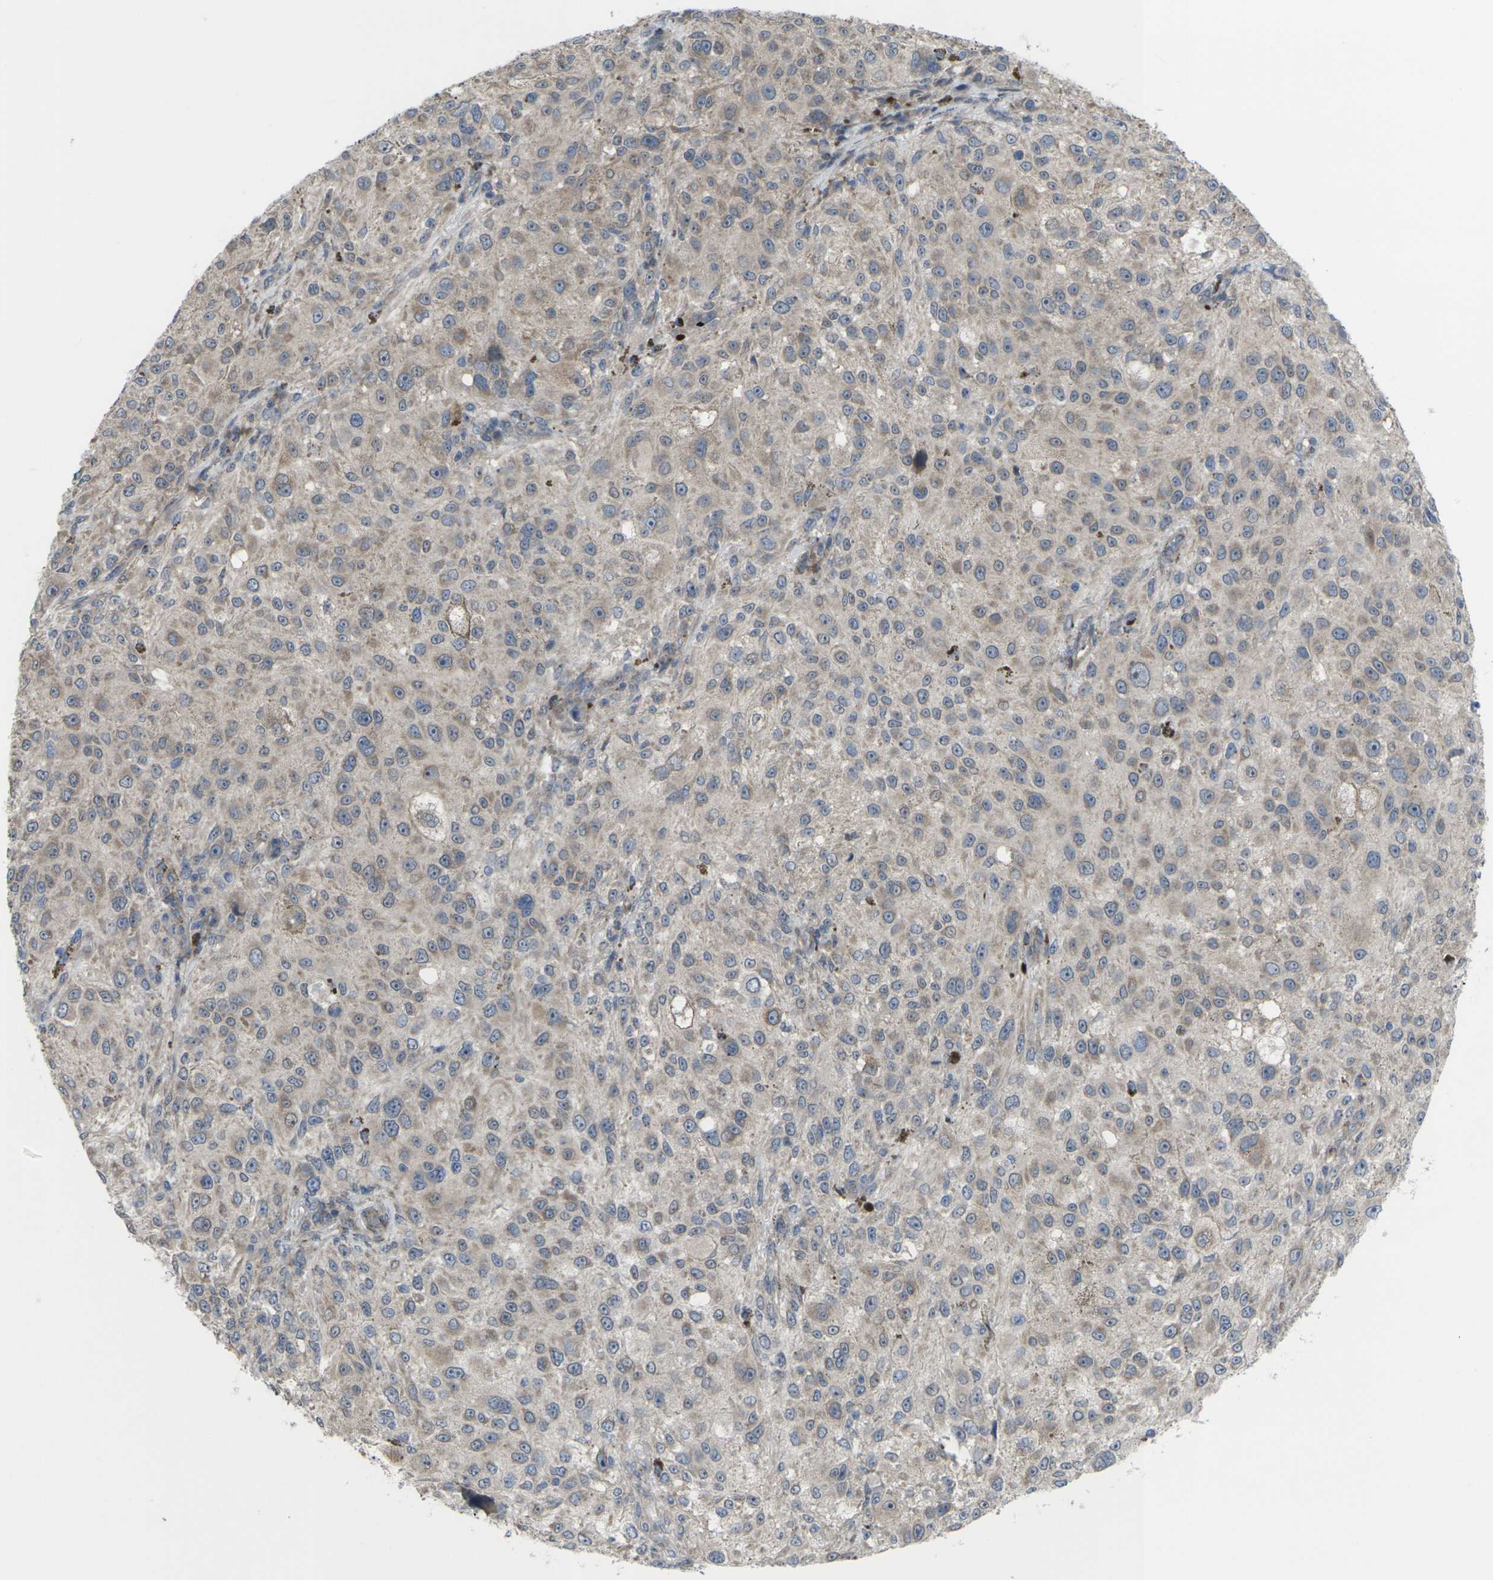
{"staining": {"intensity": "weak", "quantity": ">75%", "location": "cytoplasmic/membranous"}, "tissue": "melanoma", "cell_type": "Tumor cells", "image_type": "cancer", "snomed": [{"axis": "morphology", "description": "Necrosis, NOS"}, {"axis": "morphology", "description": "Malignant melanoma, NOS"}, {"axis": "topography", "description": "Skin"}], "caption": "IHC of human melanoma shows low levels of weak cytoplasmic/membranous positivity in approximately >75% of tumor cells. (Stains: DAB in brown, nuclei in blue, Microscopy: brightfield microscopy at high magnification).", "gene": "CCR10", "patient": {"sex": "female", "age": 87}}